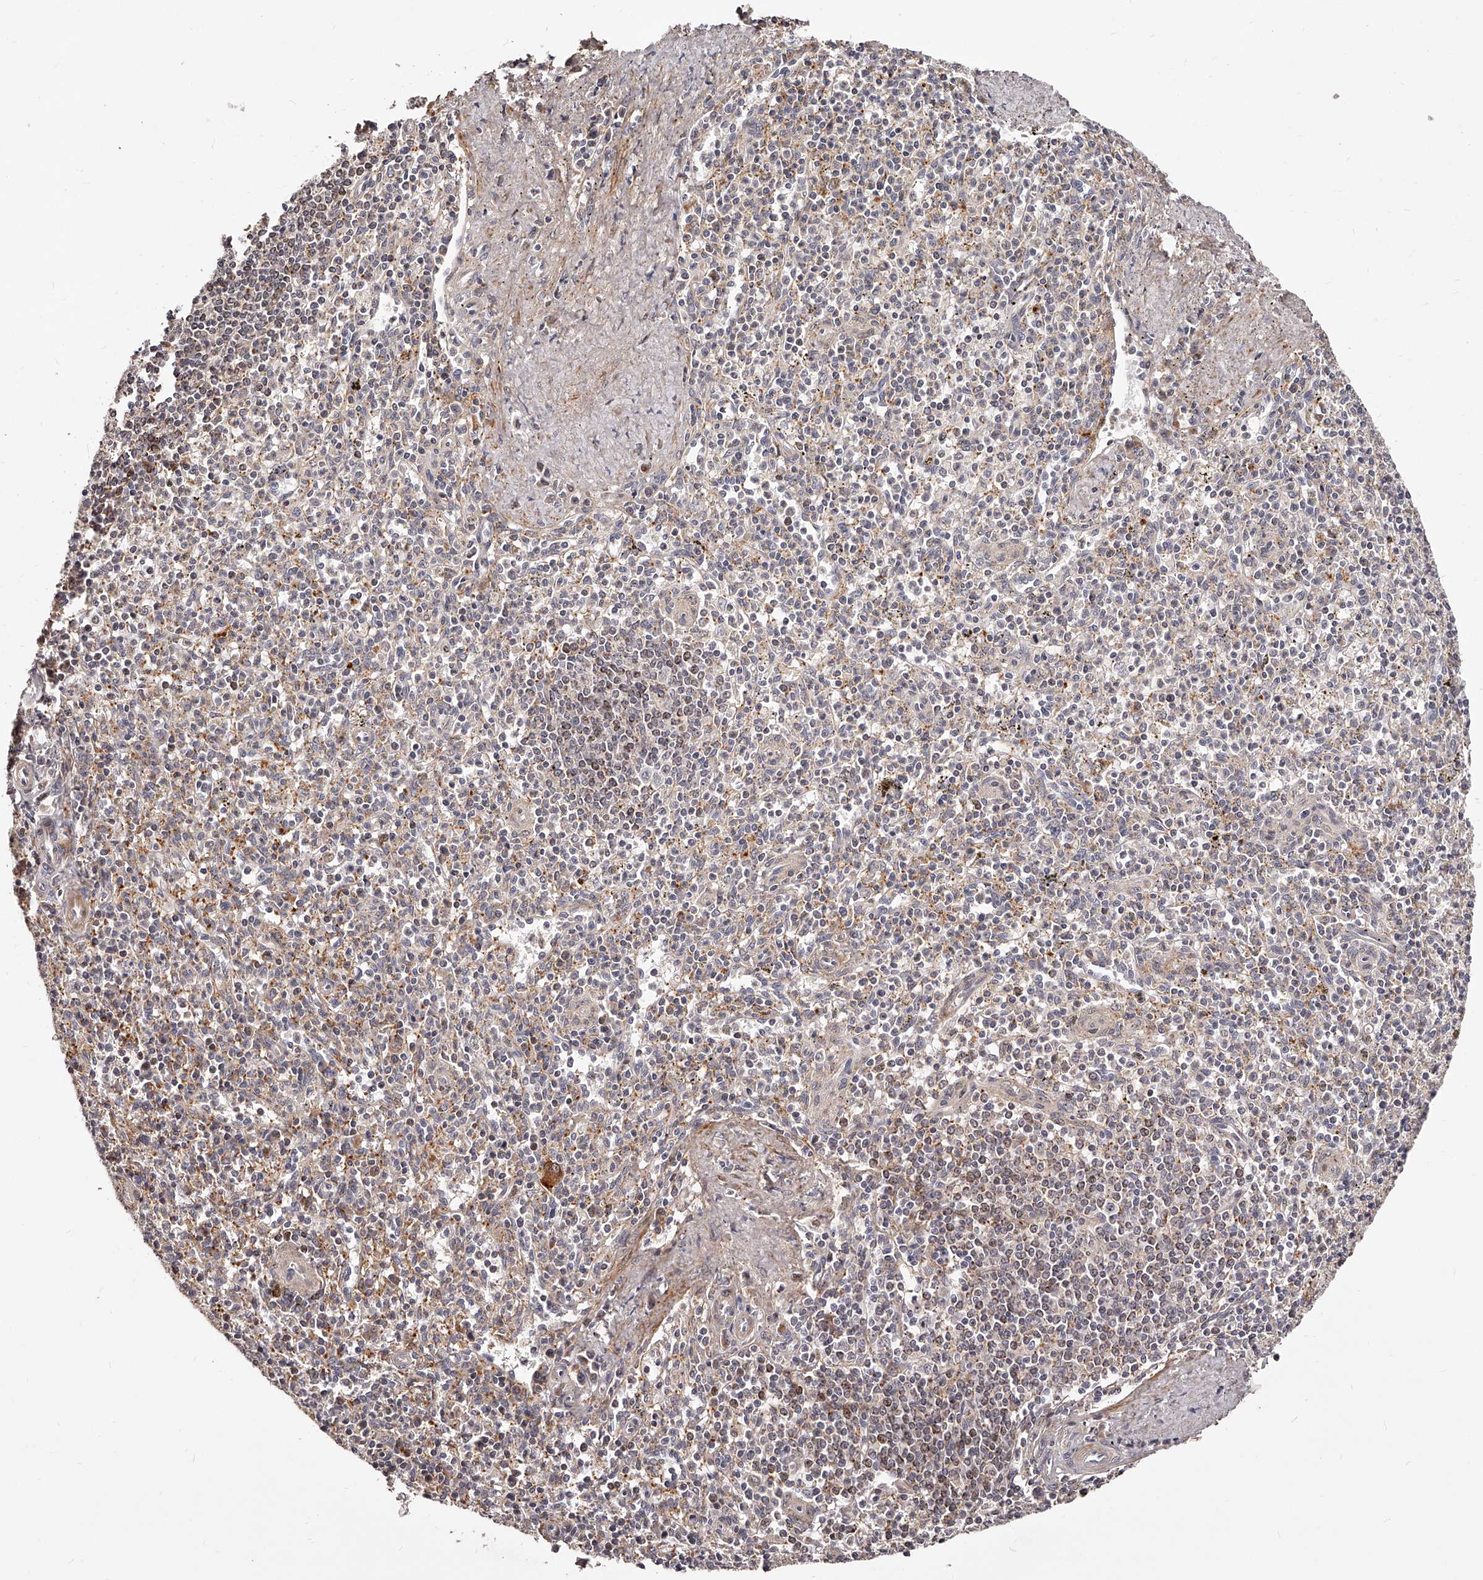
{"staining": {"intensity": "moderate", "quantity": "<25%", "location": "cytoplasmic/membranous"}, "tissue": "spleen", "cell_type": "Cells in red pulp", "image_type": "normal", "snomed": [{"axis": "morphology", "description": "Normal tissue, NOS"}, {"axis": "topography", "description": "Spleen"}], "caption": "Protein analysis of benign spleen demonstrates moderate cytoplasmic/membranous positivity in about <25% of cells in red pulp.", "gene": "ZNF502", "patient": {"sex": "male", "age": 72}}